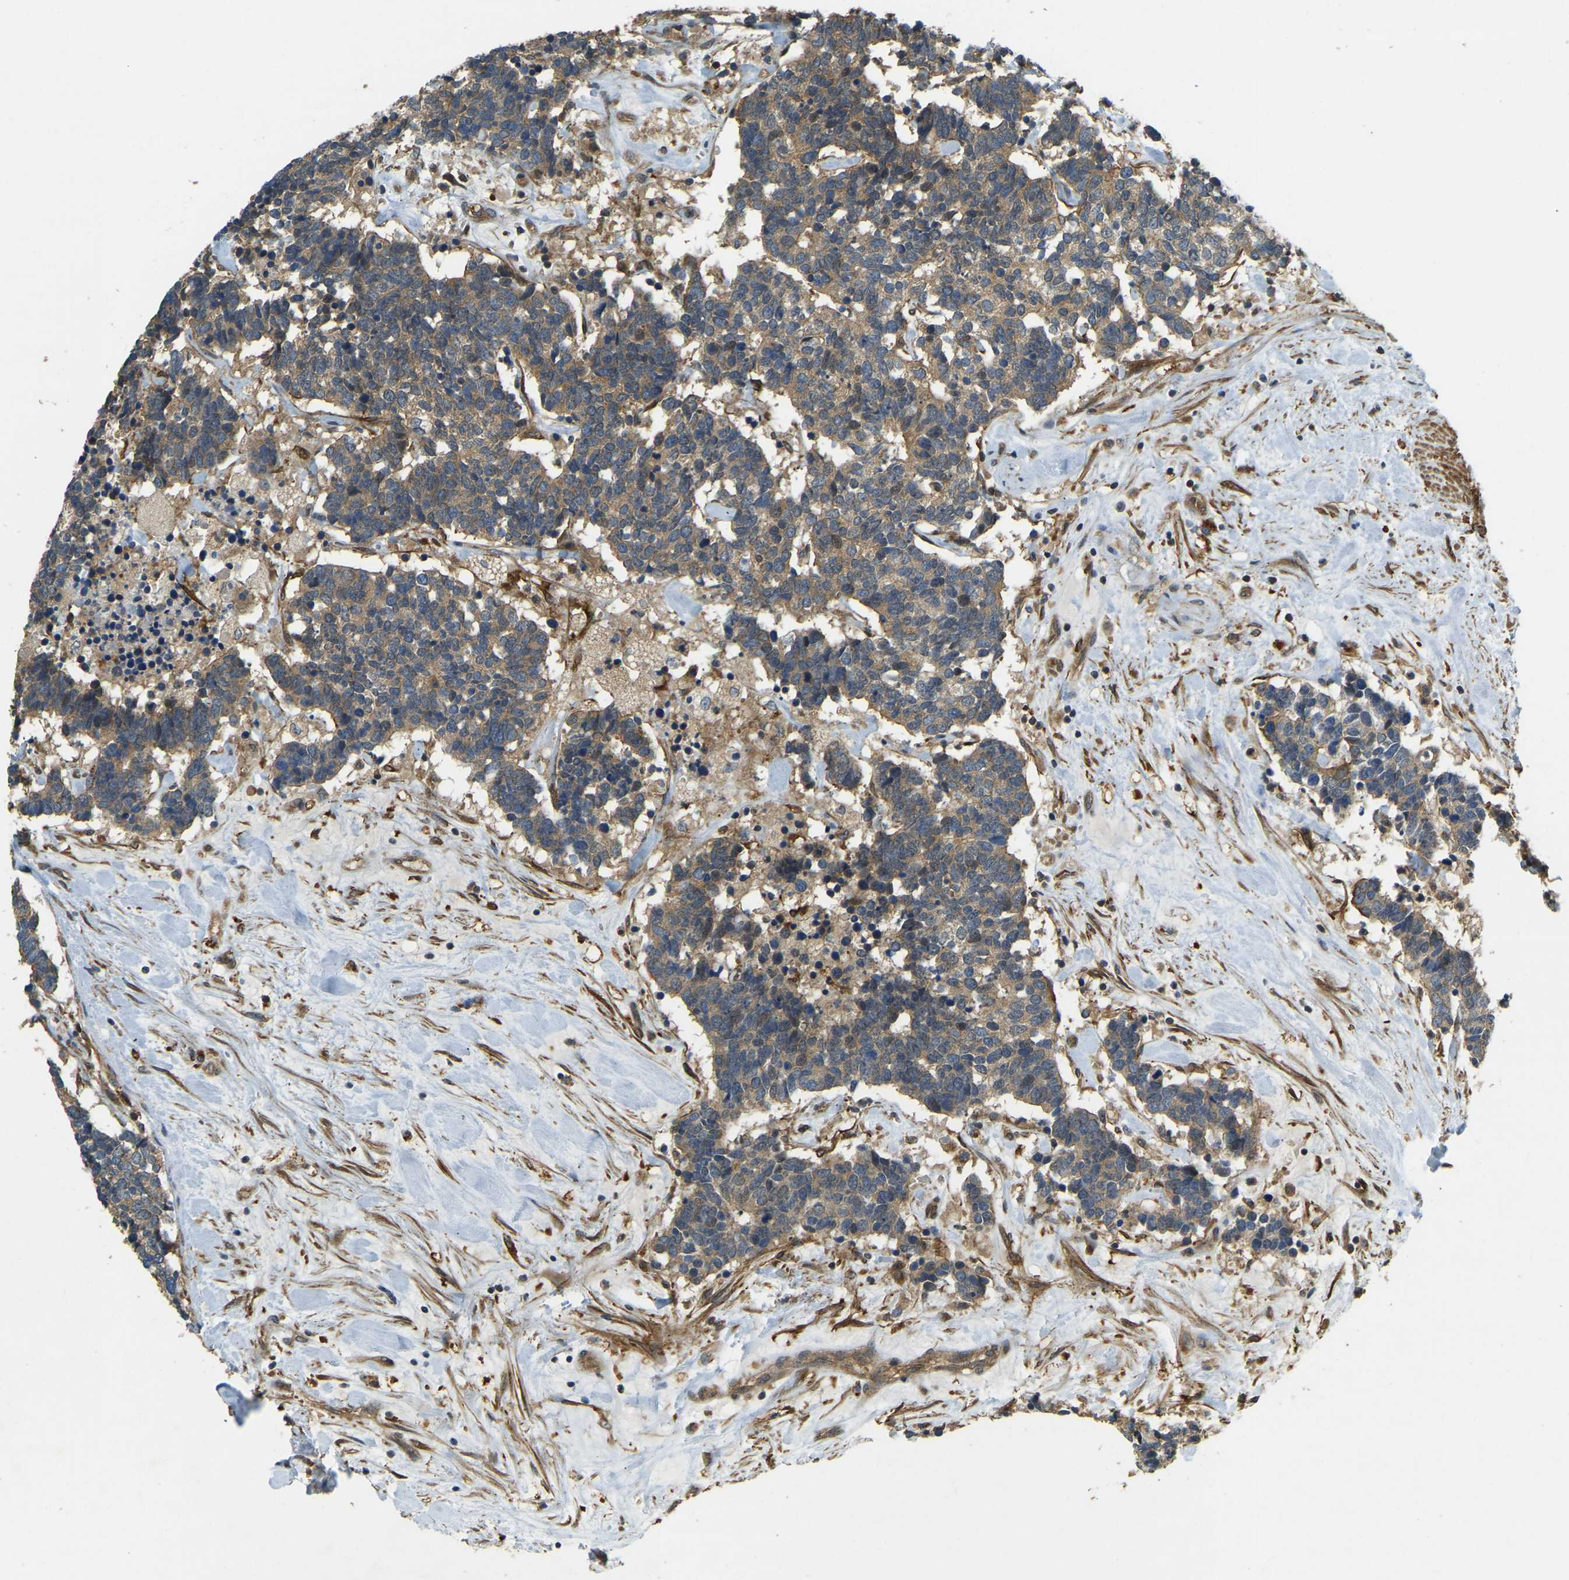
{"staining": {"intensity": "moderate", "quantity": ">75%", "location": "cytoplasmic/membranous"}, "tissue": "carcinoid", "cell_type": "Tumor cells", "image_type": "cancer", "snomed": [{"axis": "morphology", "description": "Carcinoma, NOS"}, {"axis": "morphology", "description": "Carcinoid, malignant, NOS"}, {"axis": "topography", "description": "Urinary bladder"}], "caption": "Immunohistochemistry (IHC) of human carcinoma reveals medium levels of moderate cytoplasmic/membranous staining in approximately >75% of tumor cells.", "gene": "ERGIC1", "patient": {"sex": "male", "age": 57}}